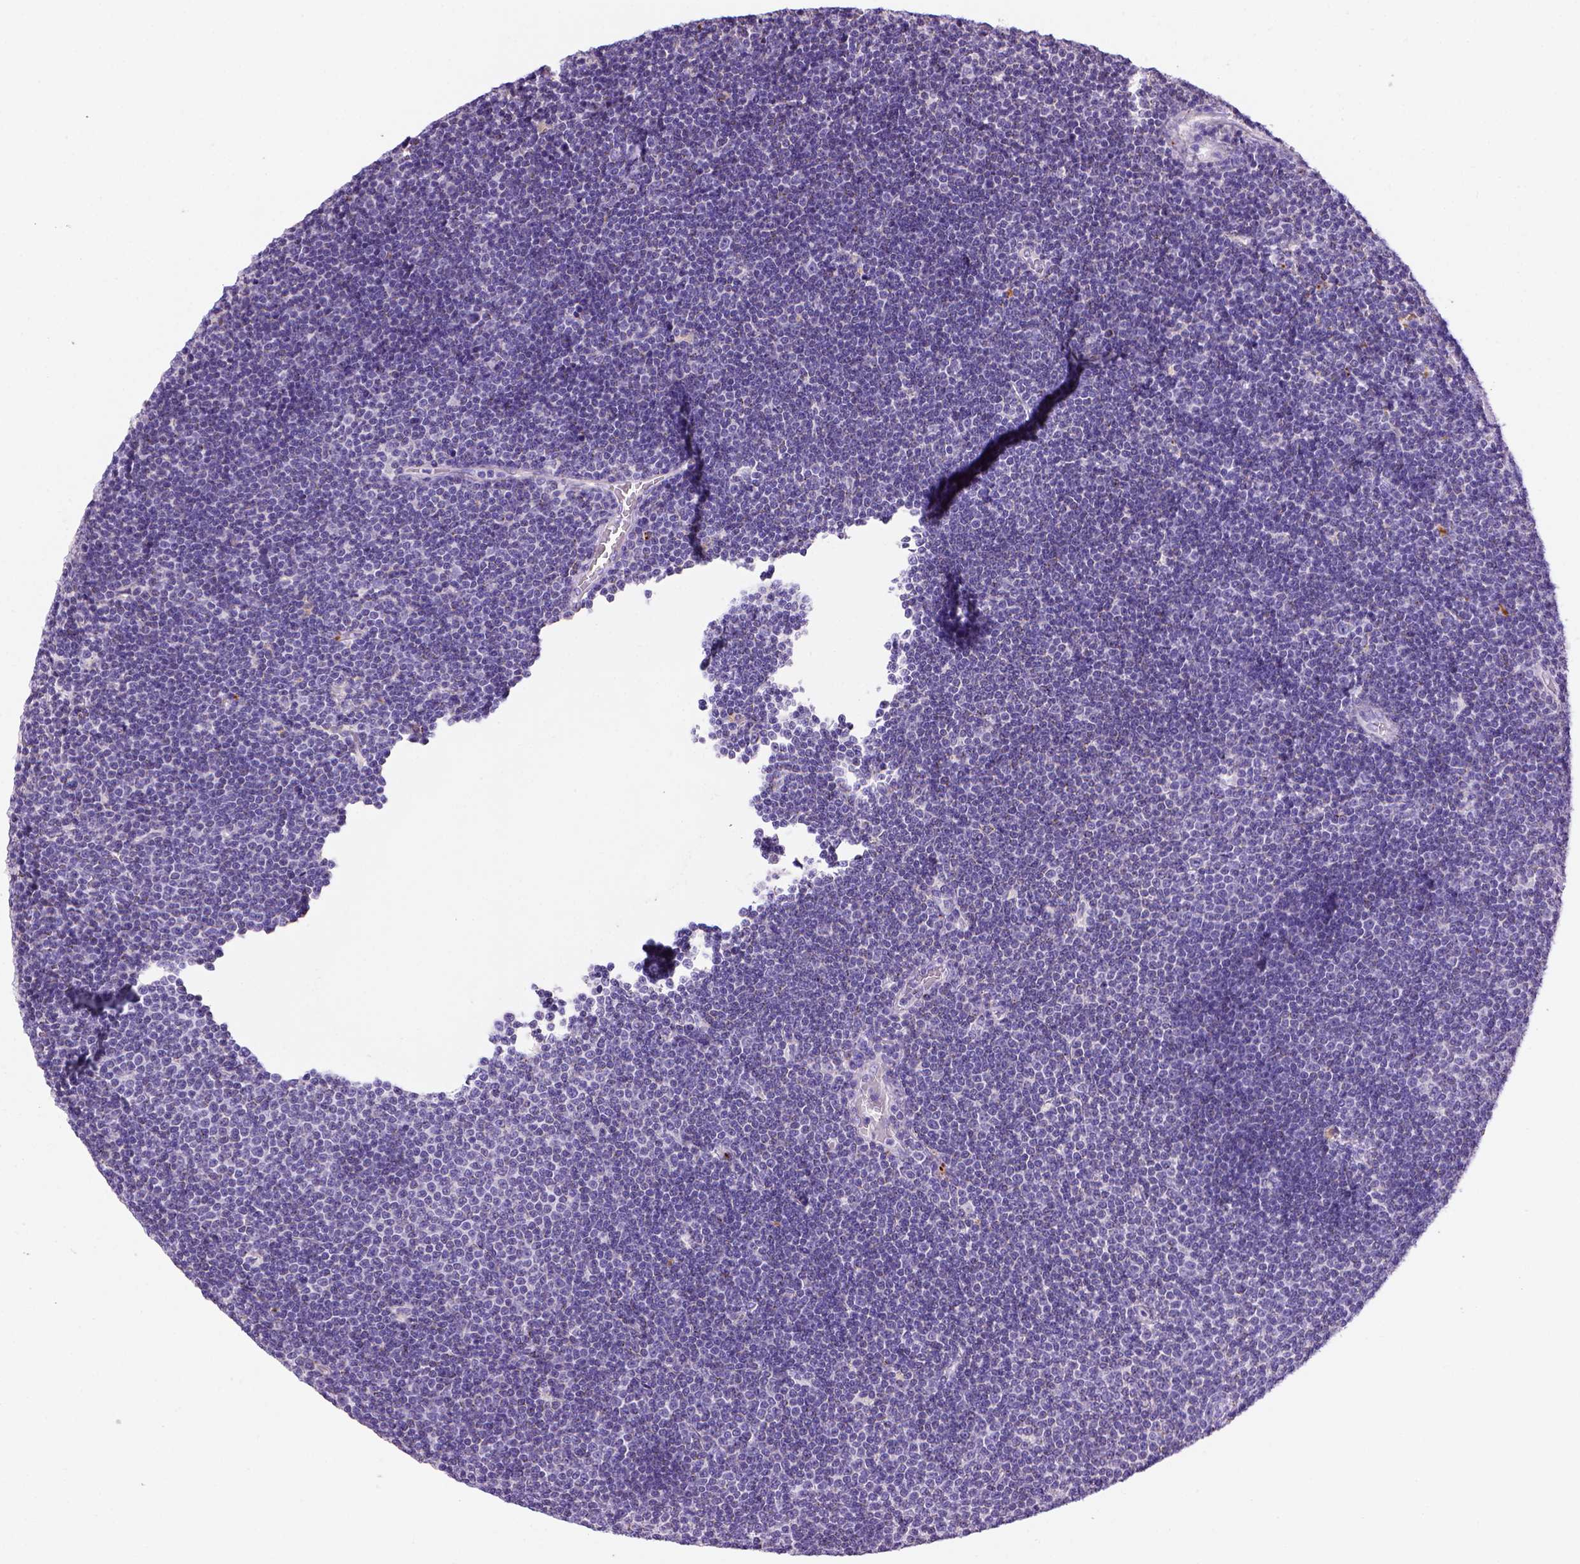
{"staining": {"intensity": "negative", "quantity": "none", "location": "none"}, "tissue": "lymphoma", "cell_type": "Tumor cells", "image_type": "cancer", "snomed": [{"axis": "morphology", "description": "Malignant lymphoma, non-Hodgkin's type, Low grade"}, {"axis": "topography", "description": "Brain"}], "caption": "IHC of lymphoma reveals no expression in tumor cells. Brightfield microscopy of immunohistochemistry (IHC) stained with DAB (3,3'-diaminobenzidine) (brown) and hematoxylin (blue), captured at high magnification.", "gene": "ARHGEF33", "patient": {"sex": "female", "age": 66}}